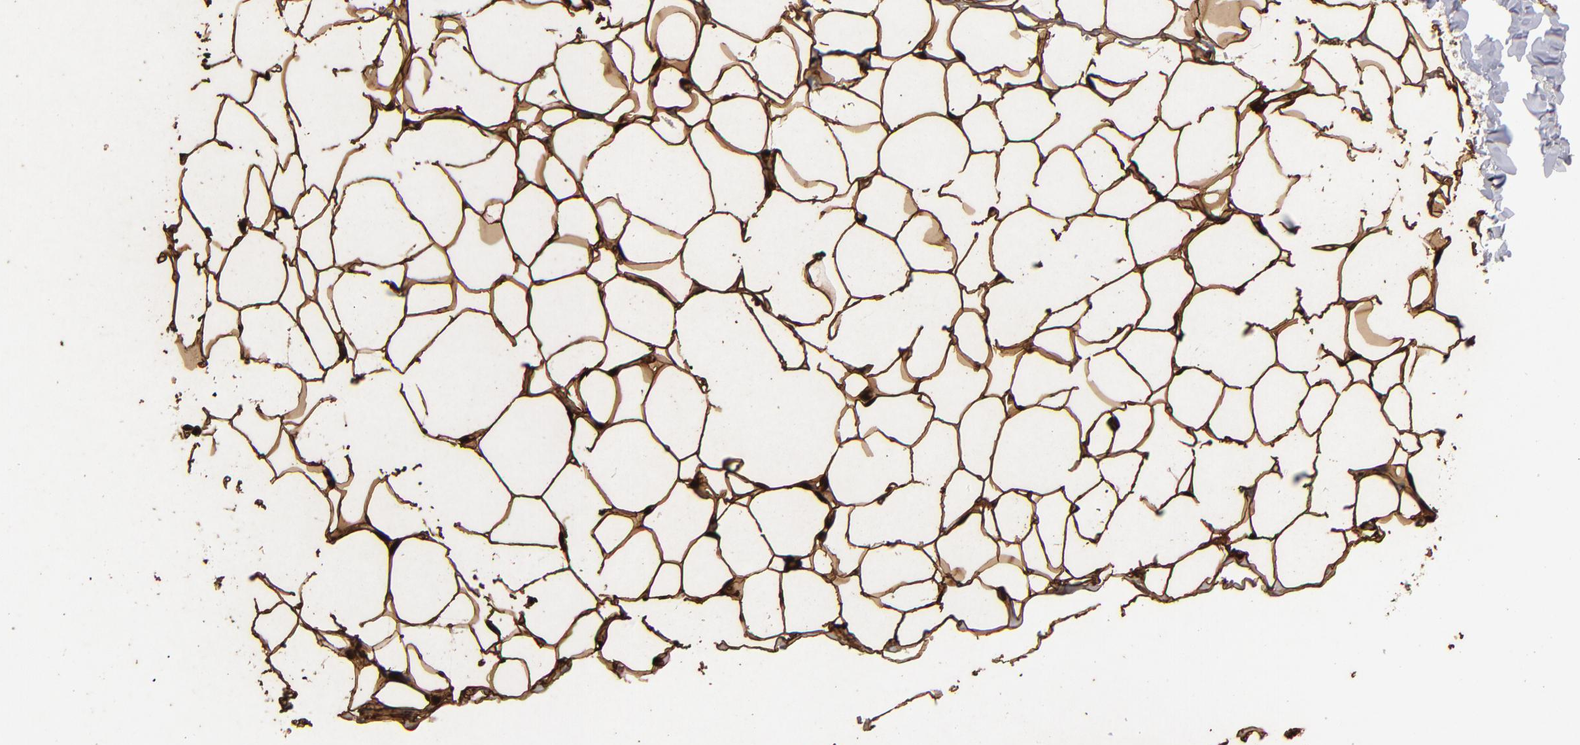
{"staining": {"intensity": "strong", "quantity": ">75%", "location": "cytoplasmic/membranous"}, "tissue": "adipose tissue", "cell_type": "Adipocytes", "image_type": "normal", "snomed": [{"axis": "morphology", "description": "Normal tissue, NOS"}, {"axis": "topography", "description": "Soft tissue"}], "caption": "Approximately >75% of adipocytes in normal adipose tissue display strong cytoplasmic/membranous protein expression as visualized by brown immunohistochemical staining.", "gene": "FABP4", "patient": {"sex": "male", "age": 26}}